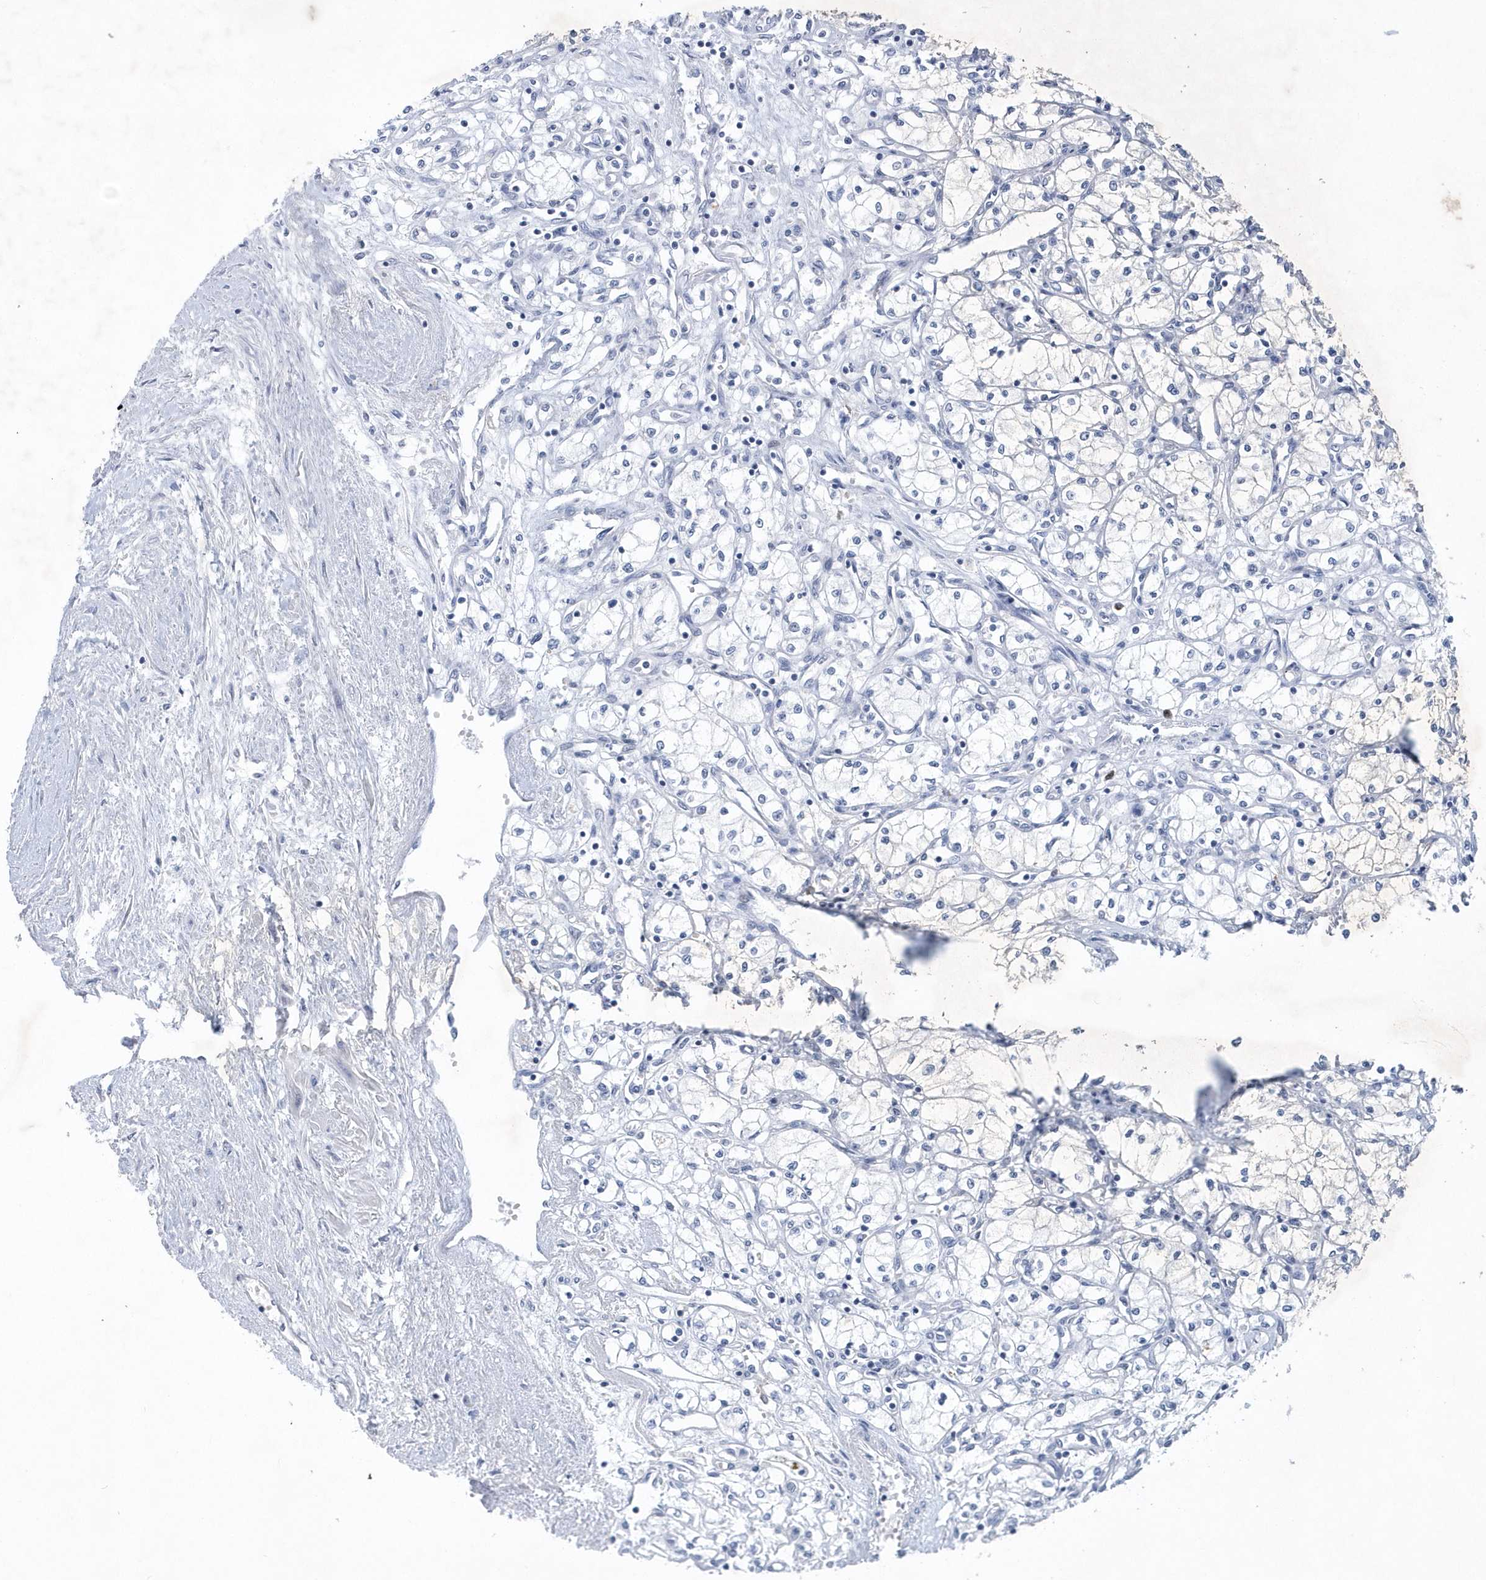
{"staining": {"intensity": "negative", "quantity": "none", "location": "none"}, "tissue": "renal cancer", "cell_type": "Tumor cells", "image_type": "cancer", "snomed": [{"axis": "morphology", "description": "Adenocarcinoma, NOS"}, {"axis": "topography", "description": "Kidney"}], "caption": "IHC of renal cancer exhibits no positivity in tumor cells.", "gene": "SRGAP3", "patient": {"sex": "male", "age": 59}}